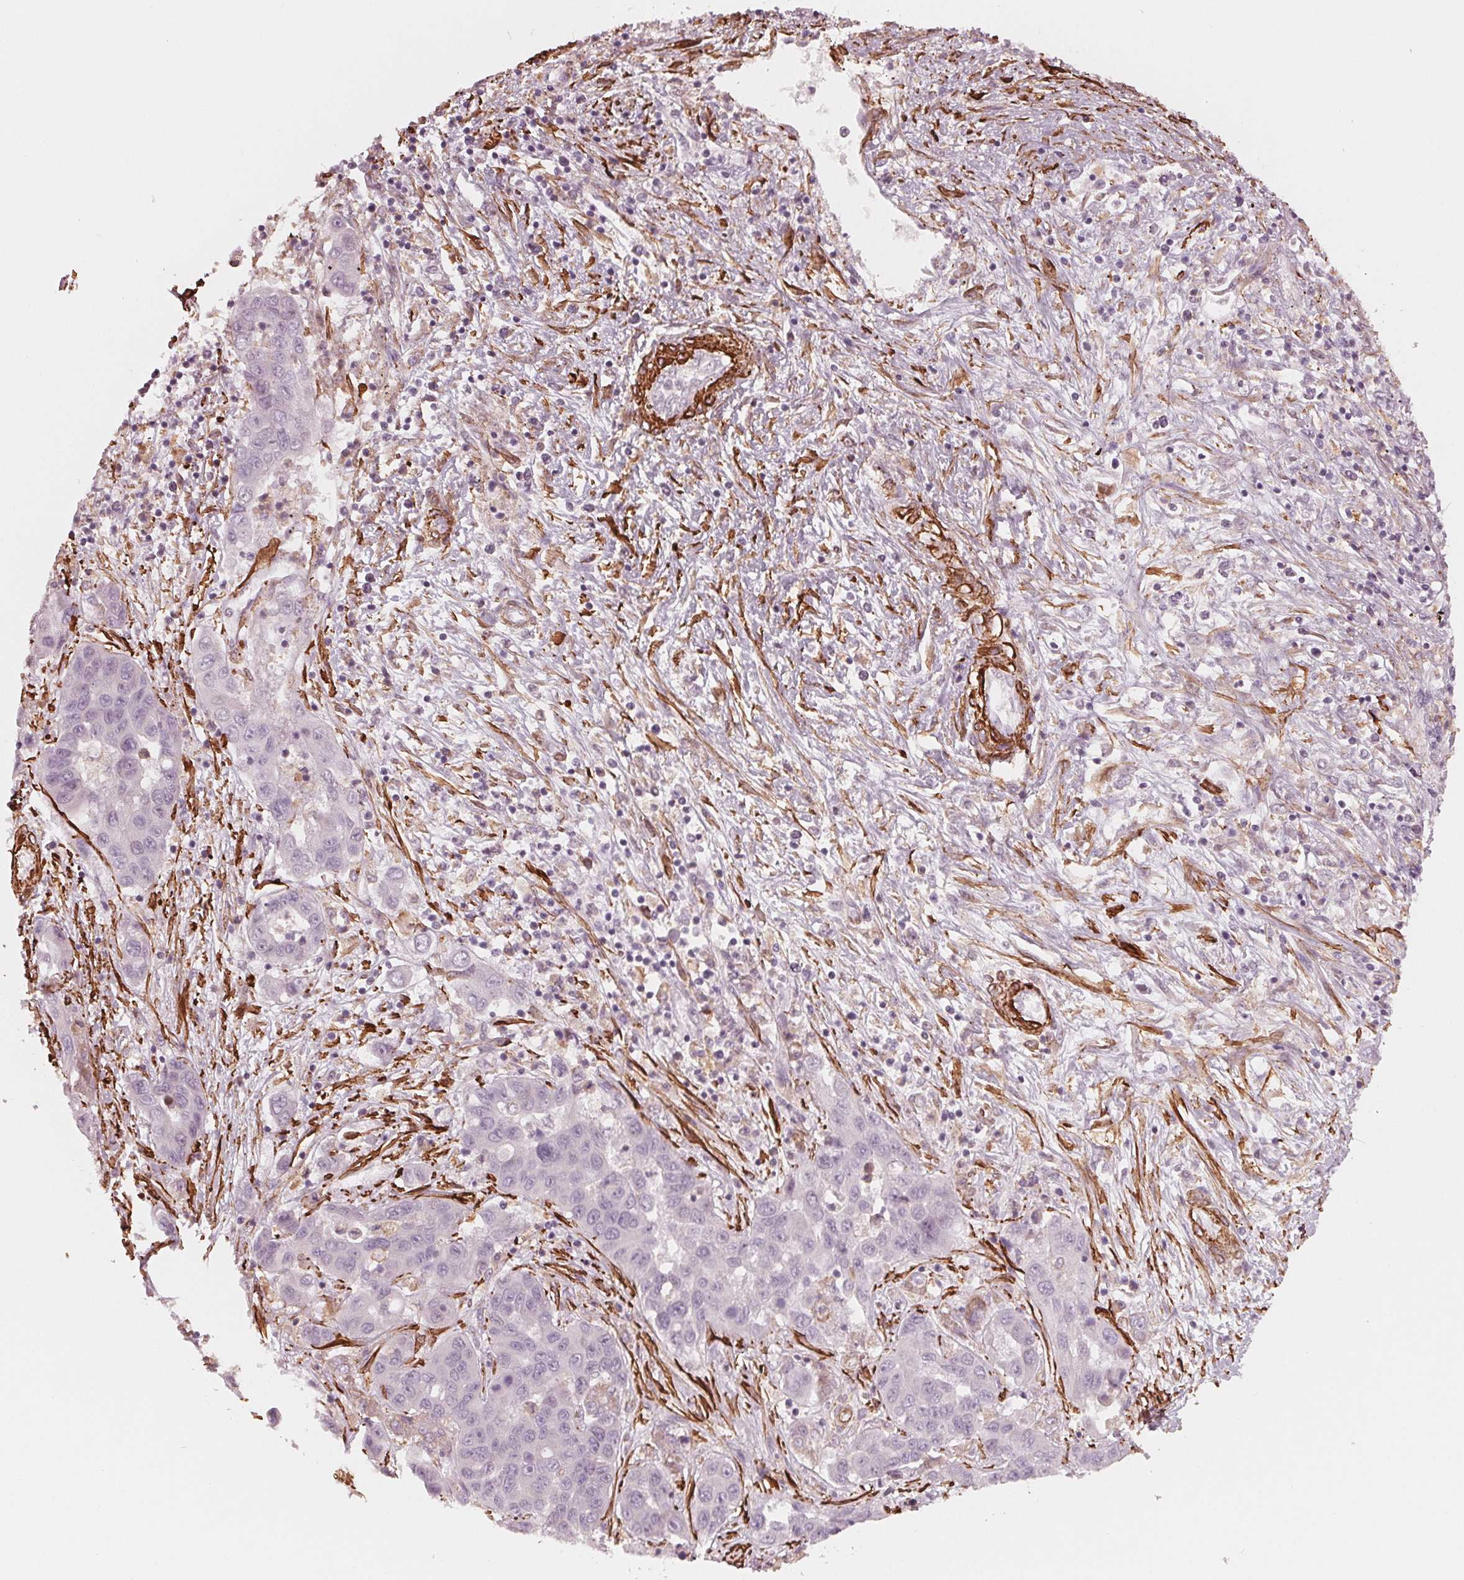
{"staining": {"intensity": "negative", "quantity": "none", "location": "none"}, "tissue": "liver cancer", "cell_type": "Tumor cells", "image_type": "cancer", "snomed": [{"axis": "morphology", "description": "Cholangiocarcinoma"}, {"axis": "topography", "description": "Liver"}], "caption": "A photomicrograph of liver cancer (cholangiocarcinoma) stained for a protein shows no brown staining in tumor cells.", "gene": "MIER3", "patient": {"sex": "female", "age": 52}}